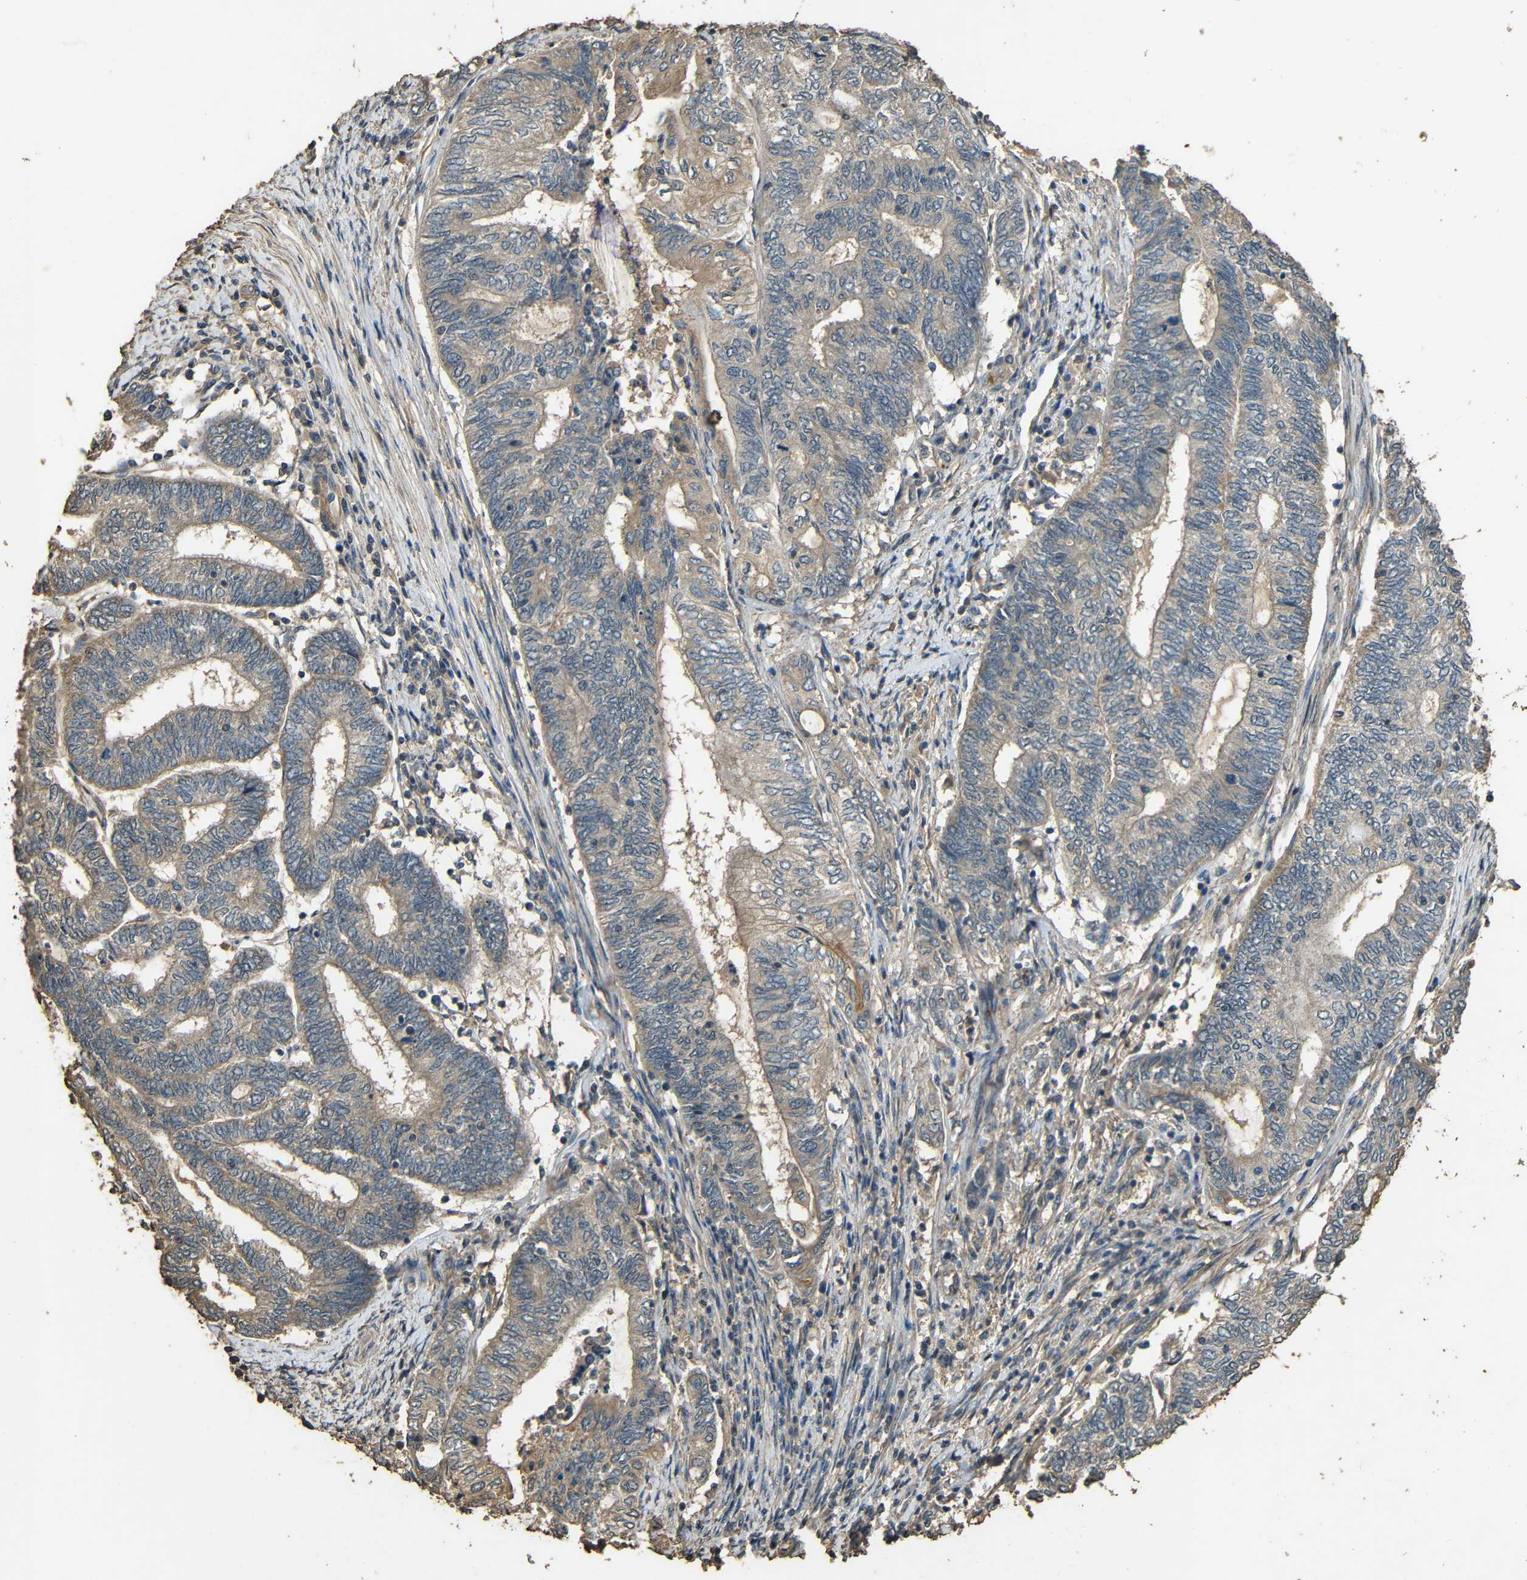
{"staining": {"intensity": "weak", "quantity": ">75%", "location": "cytoplasmic/membranous"}, "tissue": "endometrial cancer", "cell_type": "Tumor cells", "image_type": "cancer", "snomed": [{"axis": "morphology", "description": "Adenocarcinoma, NOS"}, {"axis": "topography", "description": "Uterus"}, {"axis": "topography", "description": "Endometrium"}], "caption": "Protein staining exhibits weak cytoplasmic/membranous expression in about >75% of tumor cells in endometrial adenocarcinoma. The staining was performed using DAB, with brown indicating positive protein expression. Nuclei are stained blue with hematoxylin.", "gene": "PDE5A", "patient": {"sex": "female", "age": 70}}